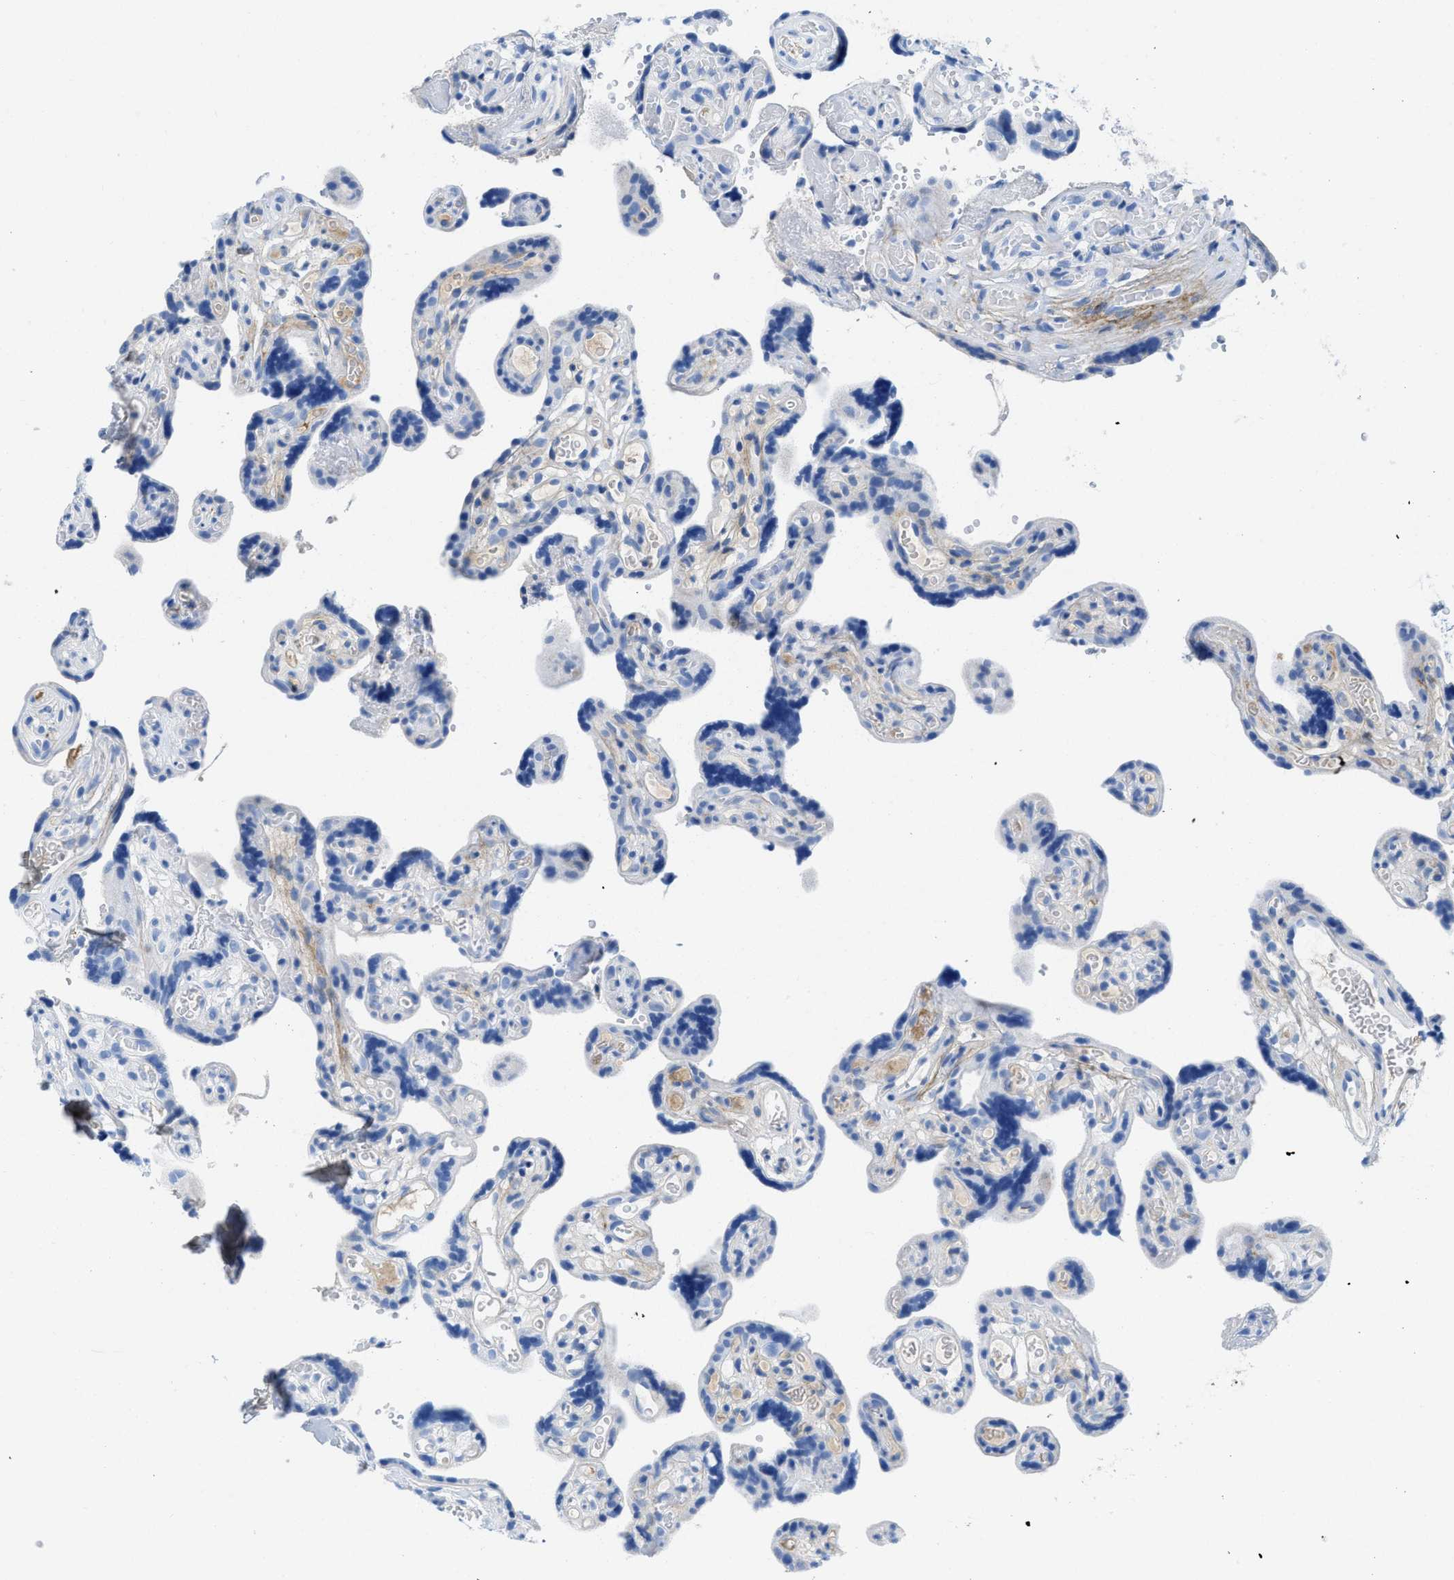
{"staining": {"intensity": "negative", "quantity": "none", "location": "none"}, "tissue": "placenta", "cell_type": "Decidual cells", "image_type": "normal", "snomed": [{"axis": "morphology", "description": "Normal tissue, NOS"}, {"axis": "topography", "description": "Placenta"}], "caption": "There is no significant positivity in decidual cells of placenta. The staining was performed using DAB to visualize the protein expression in brown, while the nuclei were stained in blue with hematoxylin (Magnification: 20x).", "gene": "COL3A1", "patient": {"sex": "female", "age": 30}}